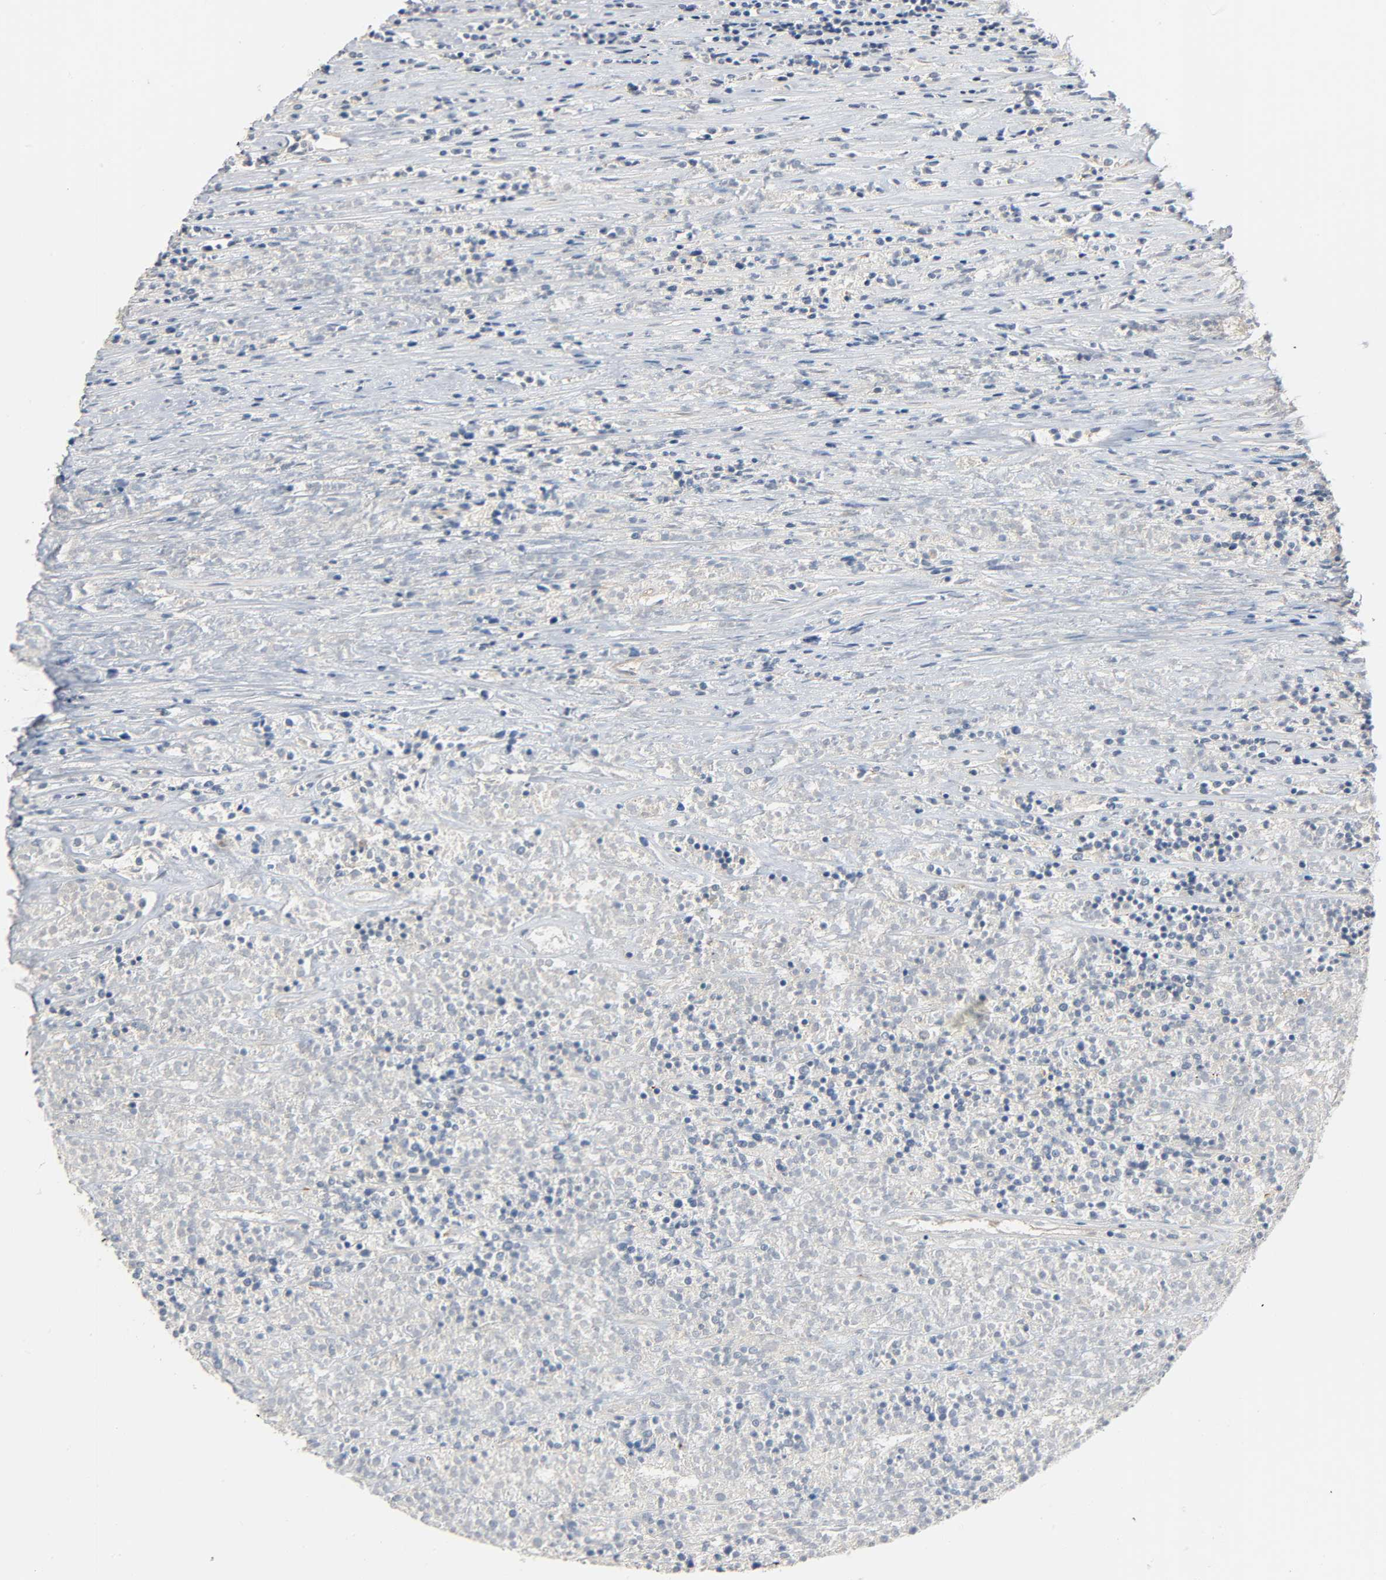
{"staining": {"intensity": "negative", "quantity": "none", "location": "none"}, "tissue": "lymphoma", "cell_type": "Tumor cells", "image_type": "cancer", "snomed": [{"axis": "morphology", "description": "Malignant lymphoma, non-Hodgkin's type, High grade"}, {"axis": "topography", "description": "Lymph node"}], "caption": "There is no significant positivity in tumor cells of lymphoma.", "gene": "ARPC1A", "patient": {"sex": "female", "age": 73}}